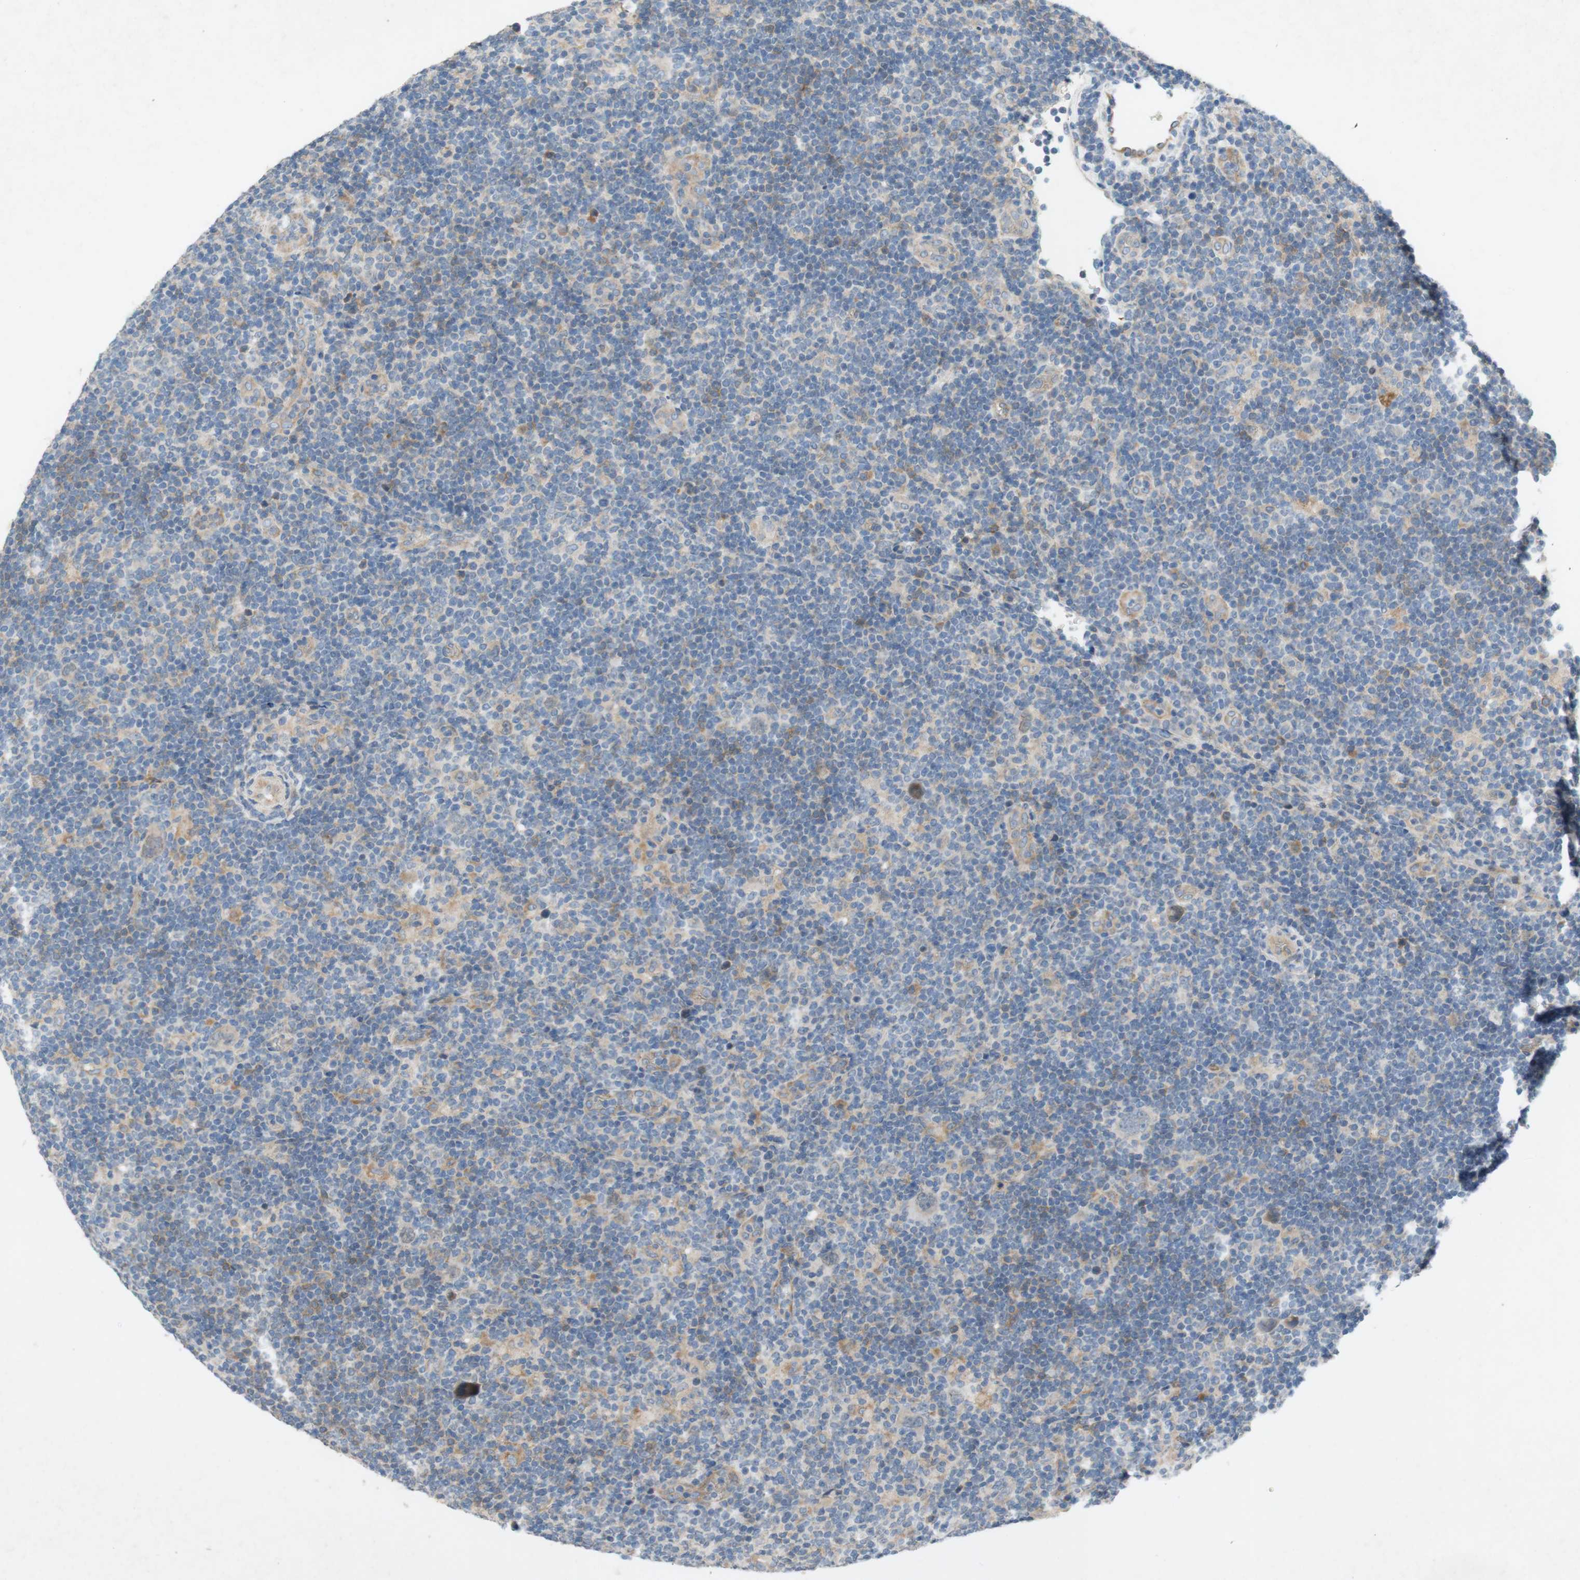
{"staining": {"intensity": "negative", "quantity": "none", "location": "none"}, "tissue": "lymphoma", "cell_type": "Tumor cells", "image_type": "cancer", "snomed": [{"axis": "morphology", "description": "Hodgkin's disease, NOS"}, {"axis": "topography", "description": "Lymph node"}], "caption": "Tumor cells are negative for protein expression in human Hodgkin's disease.", "gene": "ADD2", "patient": {"sex": "female", "age": 57}}